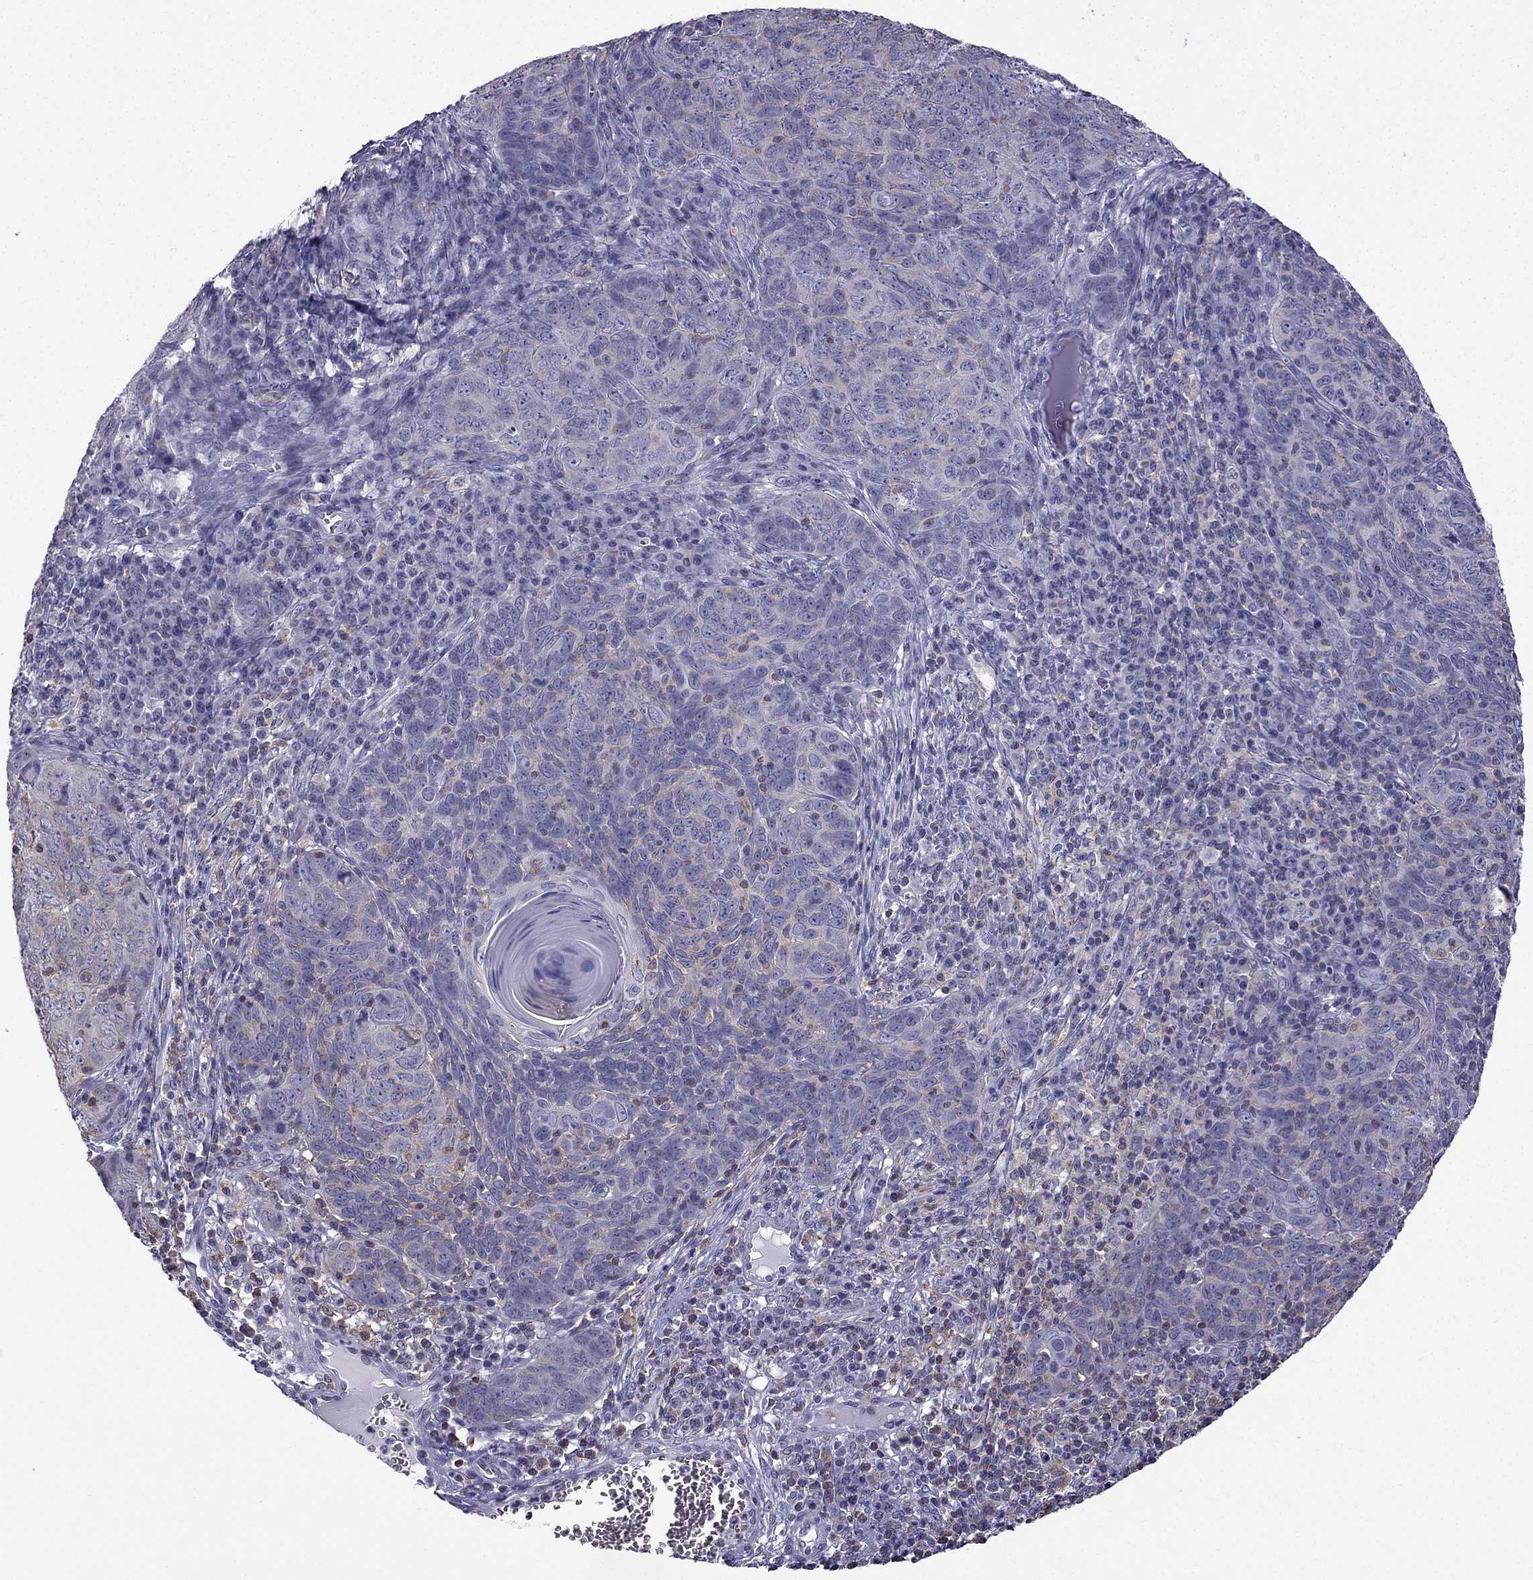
{"staining": {"intensity": "moderate", "quantity": "<25%", "location": "cytoplasmic/membranous"}, "tissue": "skin cancer", "cell_type": "Tumor cells", "image_type": "cancer", "snomed": [{"axis": "morphology", "description": "Squamous cell carcinoma, NOS"}, {"axis": "topography", "description": "Skin"}, {"axis": "topography", "description": "Anal"}], "caption": "The image displays staining of squamous cell carcinoma (skin), revealing moderate cytoplasmic/membranous protein positivity (brown color) within tumor cells. (IHC, brightfield microscopy, high magnification).", "gene": "CCK", "patient": {"sex": "female", "age": 51}}